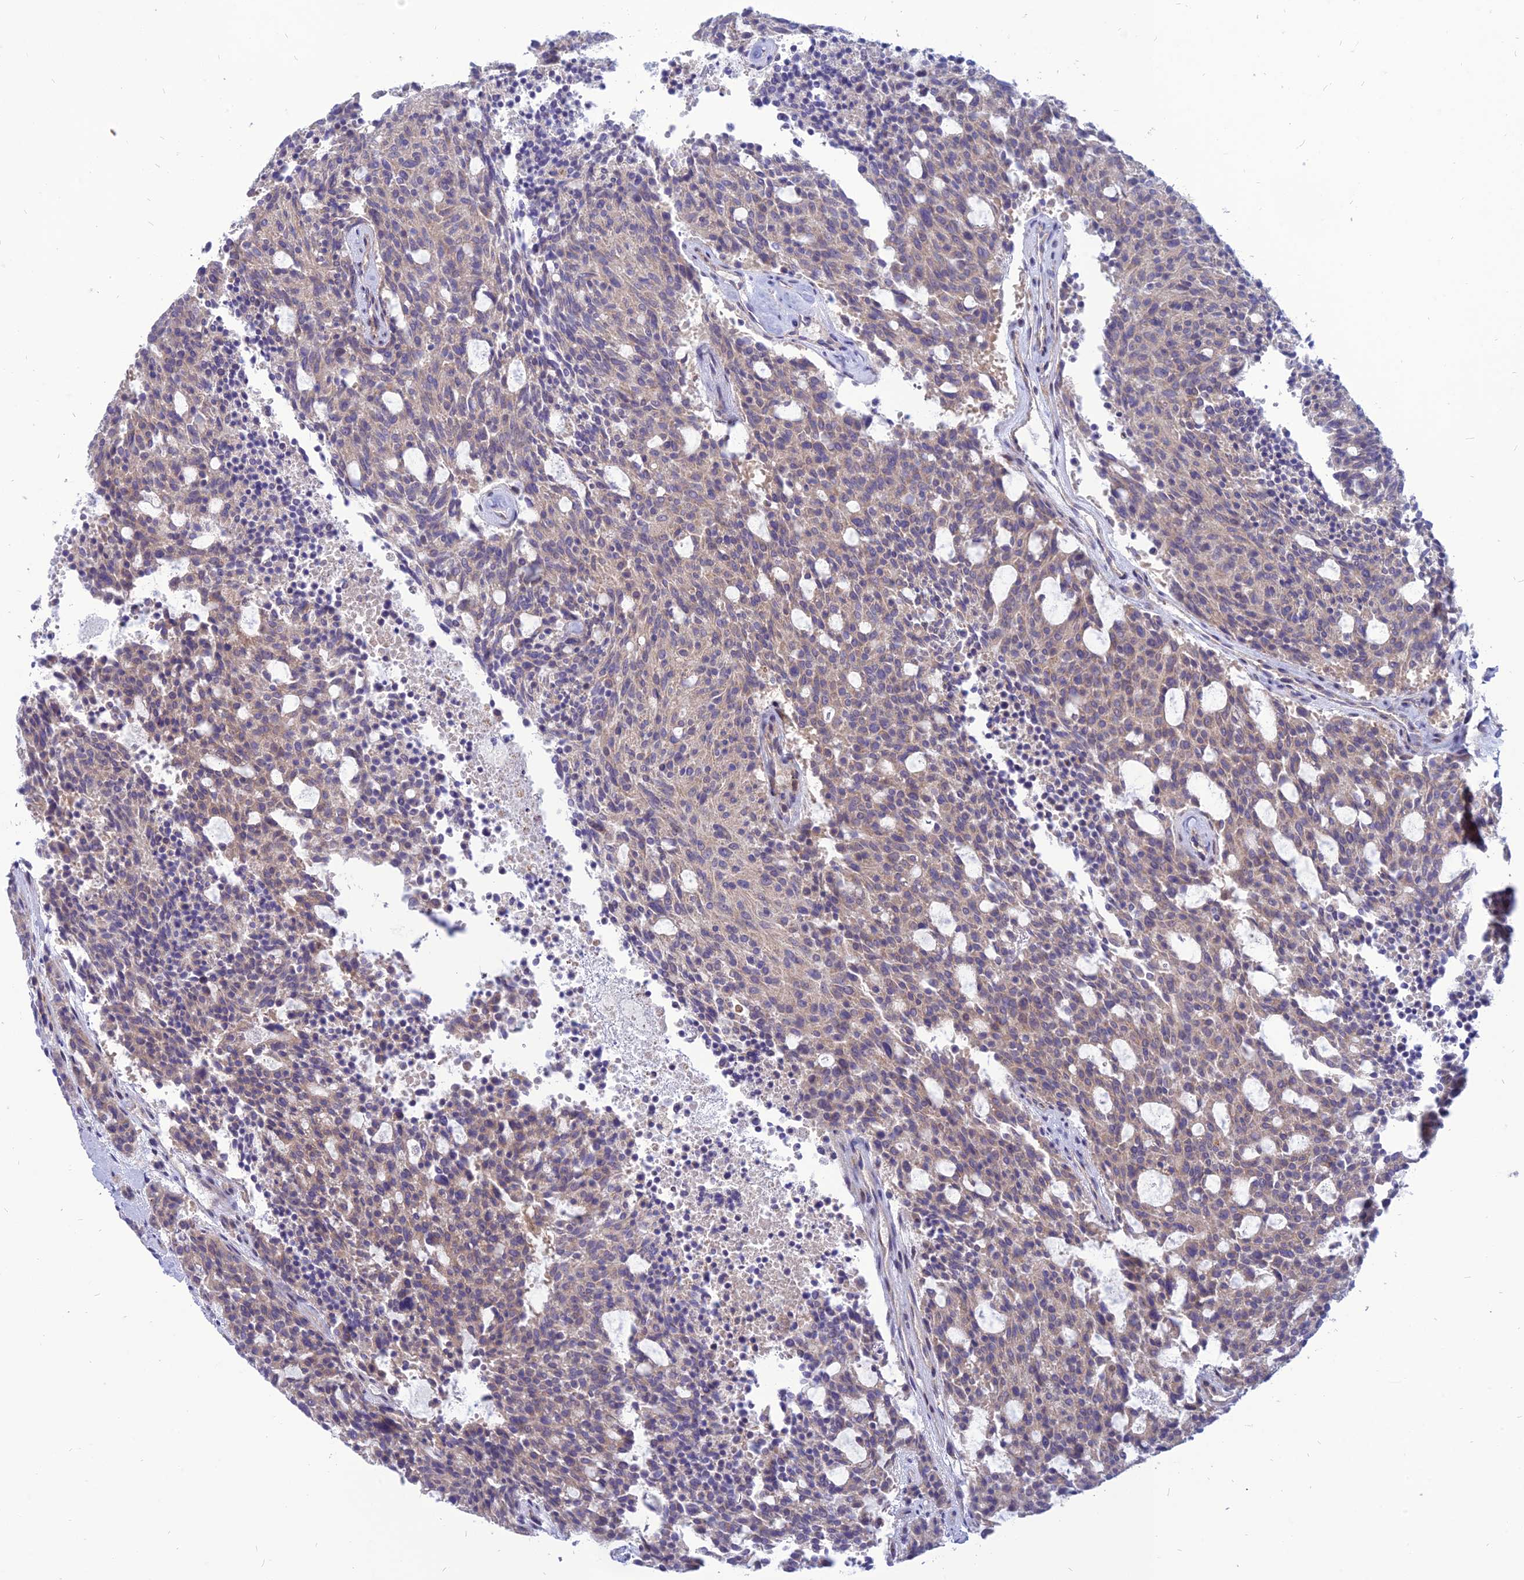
{"staining": {"intensity": "weak", "quantity": "<25%", "location": "cytoplasmic/membranous"}, "tissue": "carcinoid", "cell_type": "Tumor cells", "image_type": "cancer", "snomed": [{"axis": "morphology", "description": "Carcinoid, malignant, NOS"}, {"axis": "topography", "description": "Pancreas"}], "caption": "This photomicrograph is of carcinoid (malignant) stained with immunohistochemistry (IHC) to label a protein in brown with the nuclei are counter-stained blue. There is no positivity in tumor cells. Nuclei are stained in blue.", "gene": "PHKA2", "patient": {"sex": "female", "age": 54}}